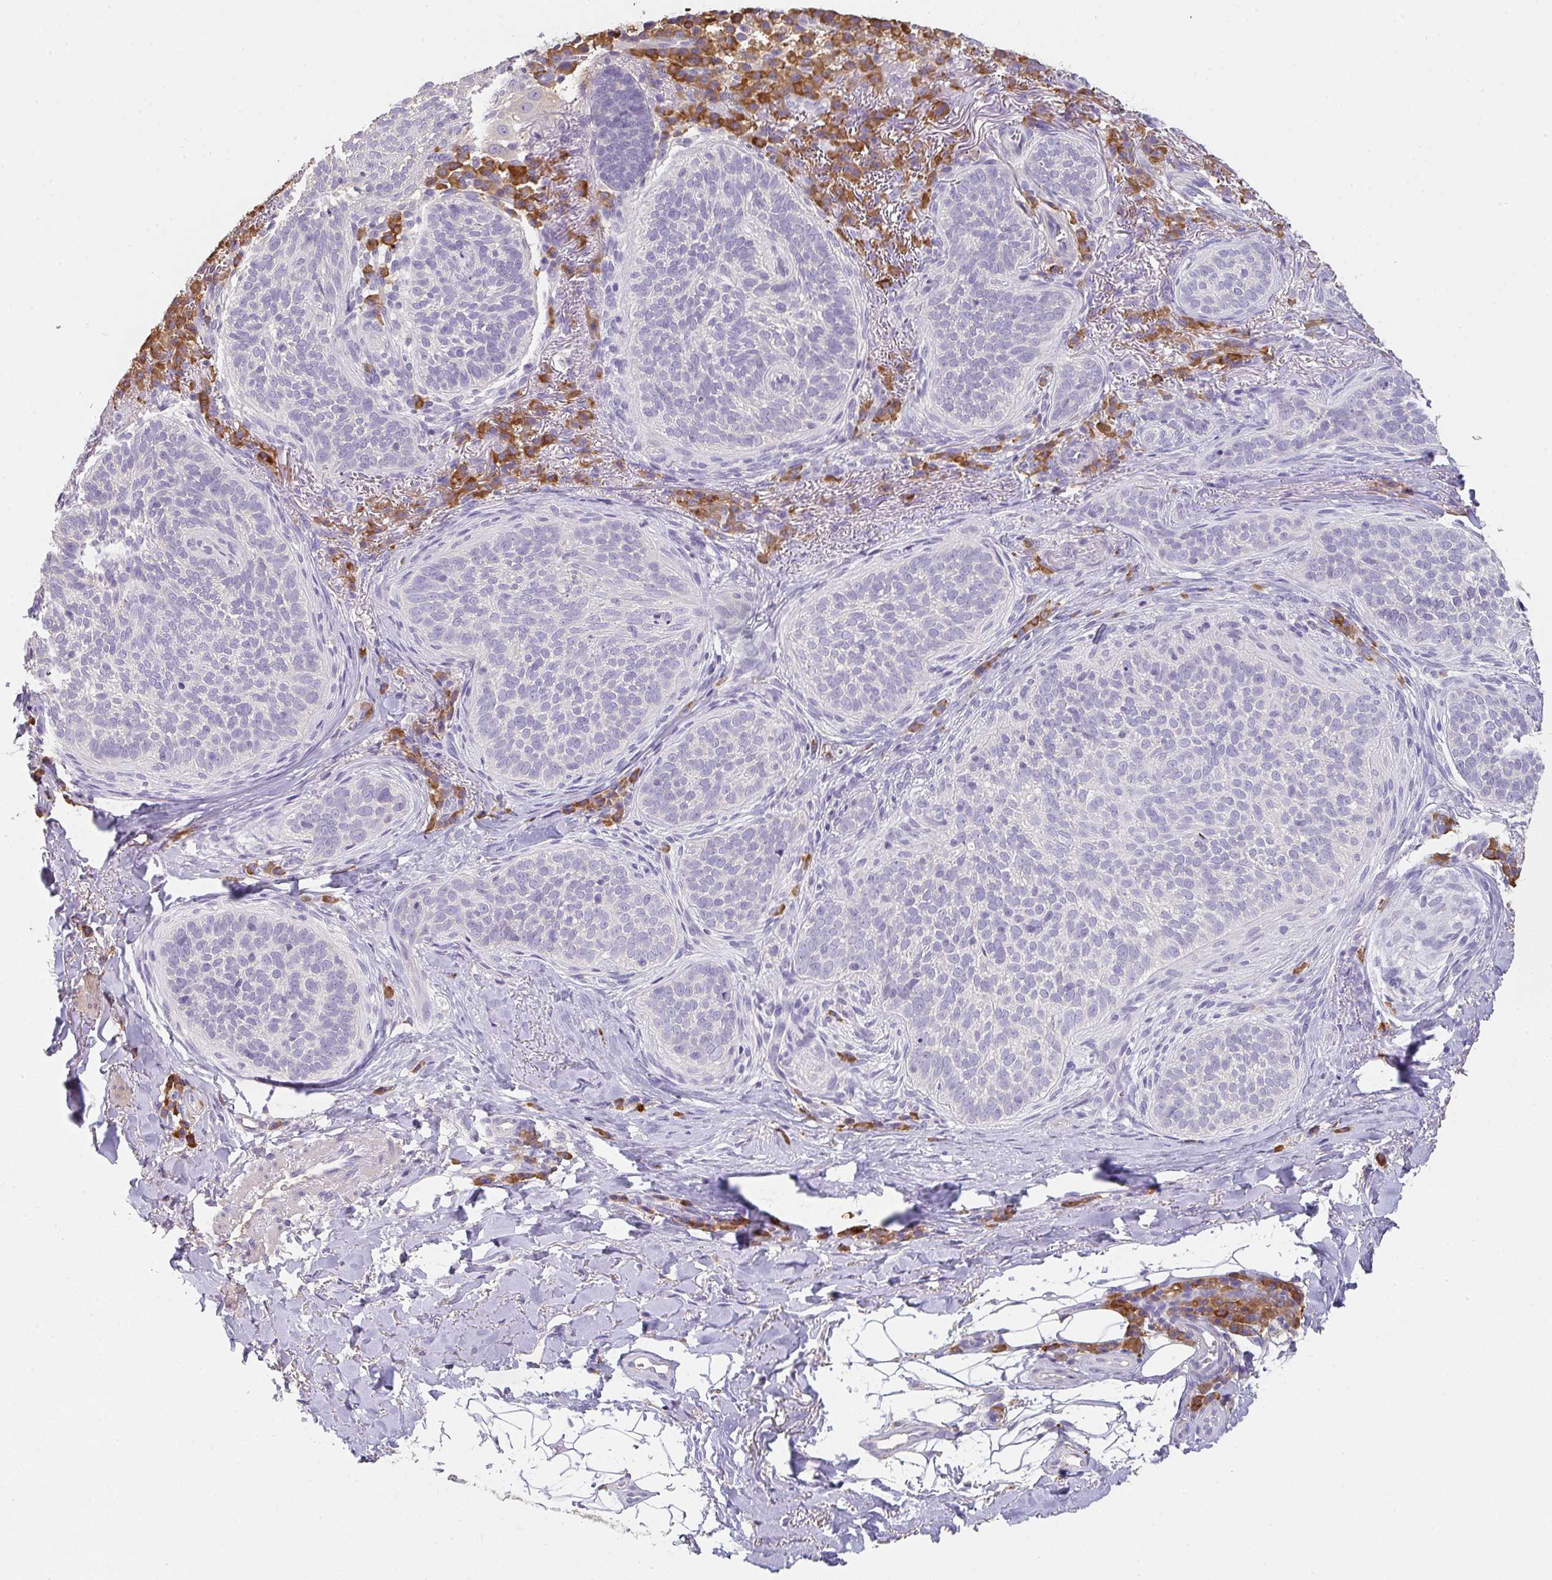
{"staining": {"intensity": "negative", "quantity": "none", "location": "none"}, "tissue": "skin cancer", "cell_type": "Tumor cells", "image_type": "cancer", "snomed": [{"axis": "morphology", "description": "Basal cell carcinoma"}, {"axis": "topography", "description": "Skin"}, {"axis": "topography", "description": "Skin of head"}], "caption": "Immunohistochemical staining of human skin cancer exhibits no significant positivity in tumor cells. The staining was performed using DAB (3,3'-diaminobenzidine) to visualize the protein expression in brown, while the nuclei were stained in blue with hematoxylin (Magnification: 20x).", "gene": "ZNF215", "patient": {"sex": "male", "age": 62}}